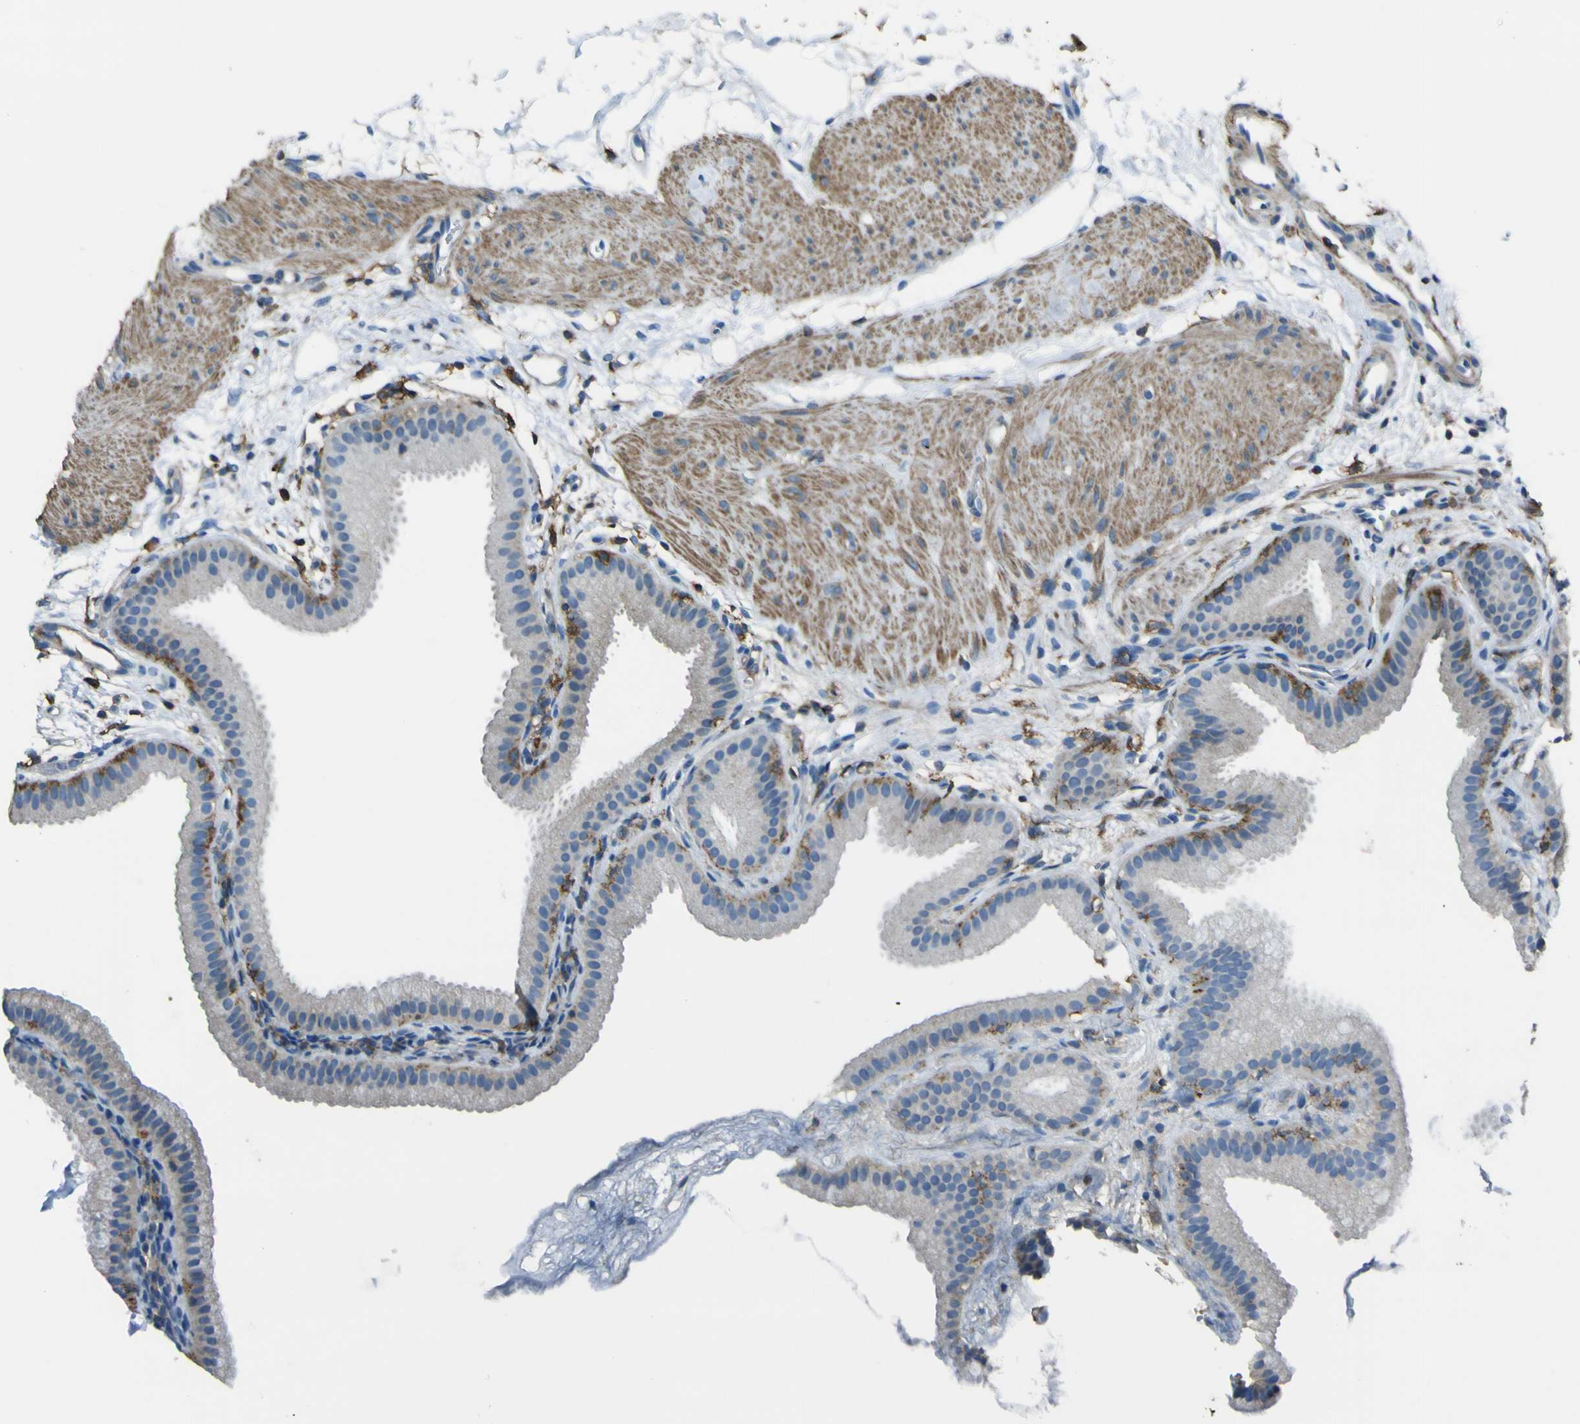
{"staining": {"intensity": "moderate", "quantity": "<25%", "location": "cytoplasmic/membranous"}, "tissue": "gallbladder", "cell_type": "Glandular cells", "image_type": "normal", "snomed": [{"axis": "morphology", "description": "Normal tissue, NOS"}, {"axis": "topography", "description": "Gallbladder"}], "caption": "Brown immunohistochemical staining in benign gallbladder demonstrates moderate cytoplasmic/membranous positivity in approximately <25% of glandular cells.", "gene": "LAIR1", "patient": {"sex": "female", "age": 64}}